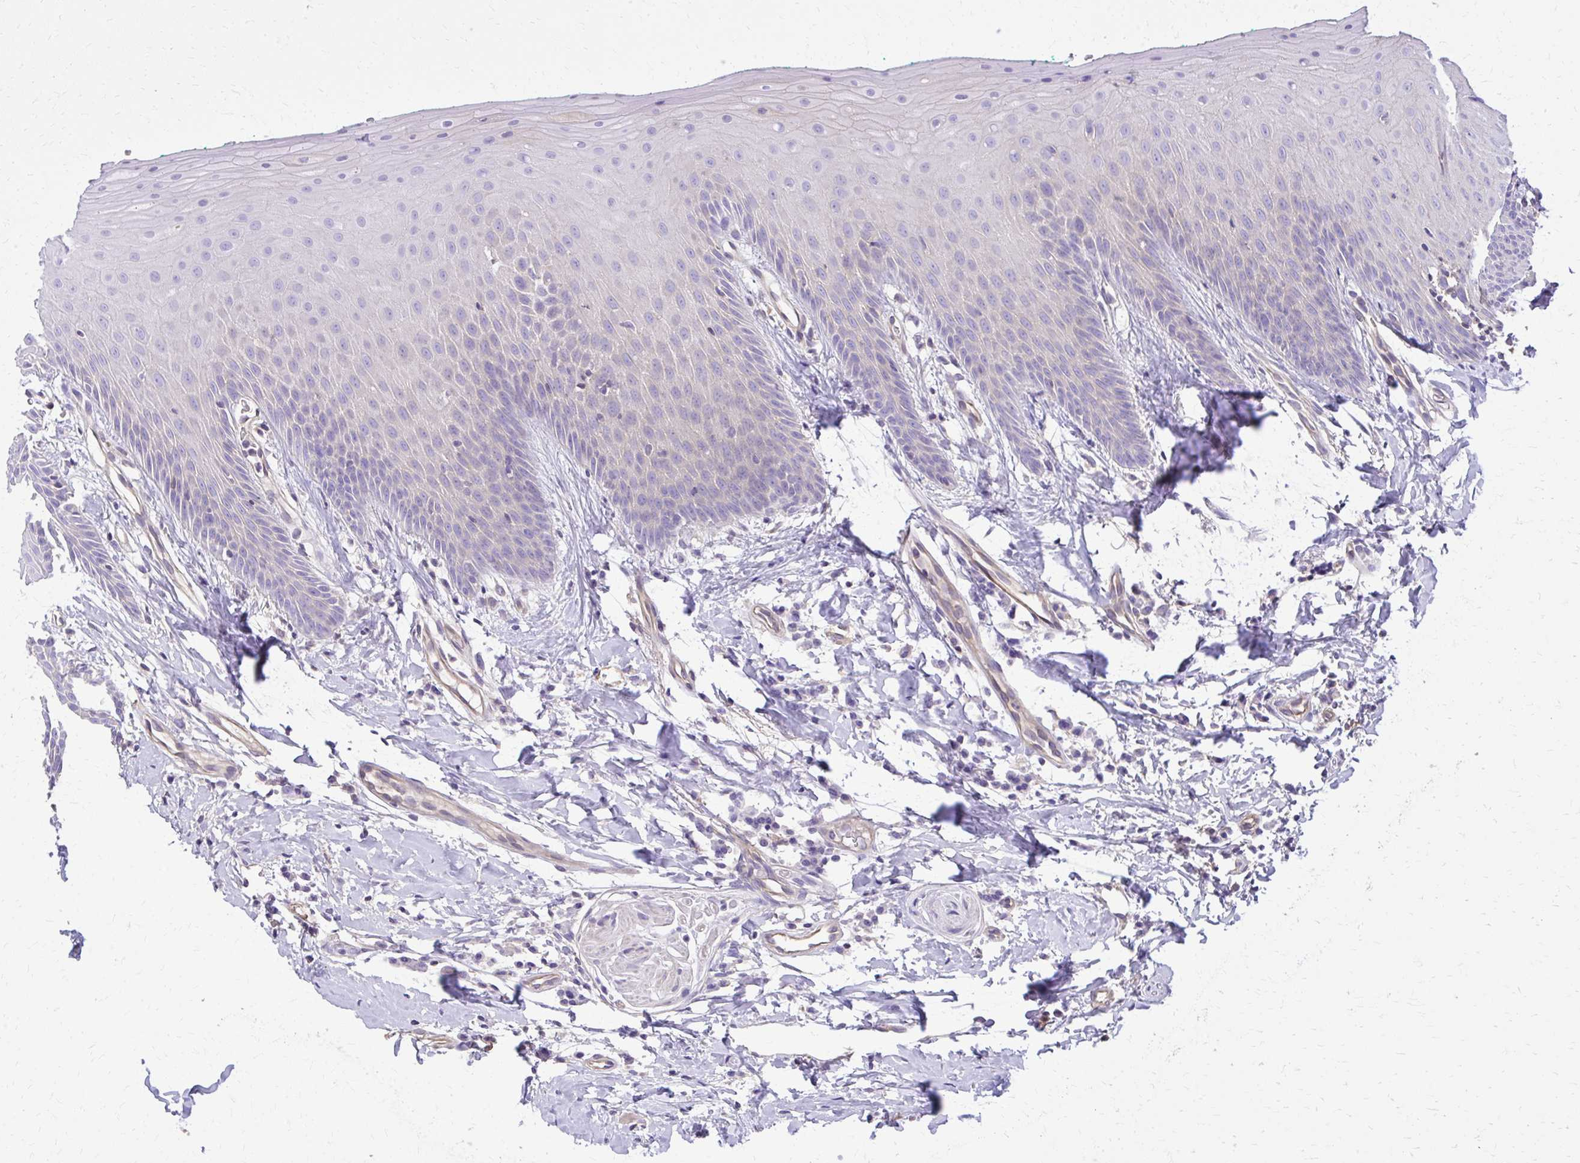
{"staining": {"intensity": "negative", "quantity": "none", "location": "none"}, "tissue": "oral mucosa", "cell_type": "Squamous epithelial cells", "image_type": "normal", "snomed": [{"axis": "morphology", "description": "Normal tissue, NOS"}, {"axis": "topography", "description": "Oral tissue"}, {"axis": "topography", "description": "Tounge, NOS"}], "caption": "Image shows no significant protein staining in squamous epithelial cells of benign oral mucosa. Brightfield microscopy of immunohistochemistry (IHC) stained with DAB (3,3'-diaminobenzidine) (brown) and hematoxylin (blue), captured at high magnification.", "gene": "RUNDC3B", "patient": {"sex": "female", "age": 62}}